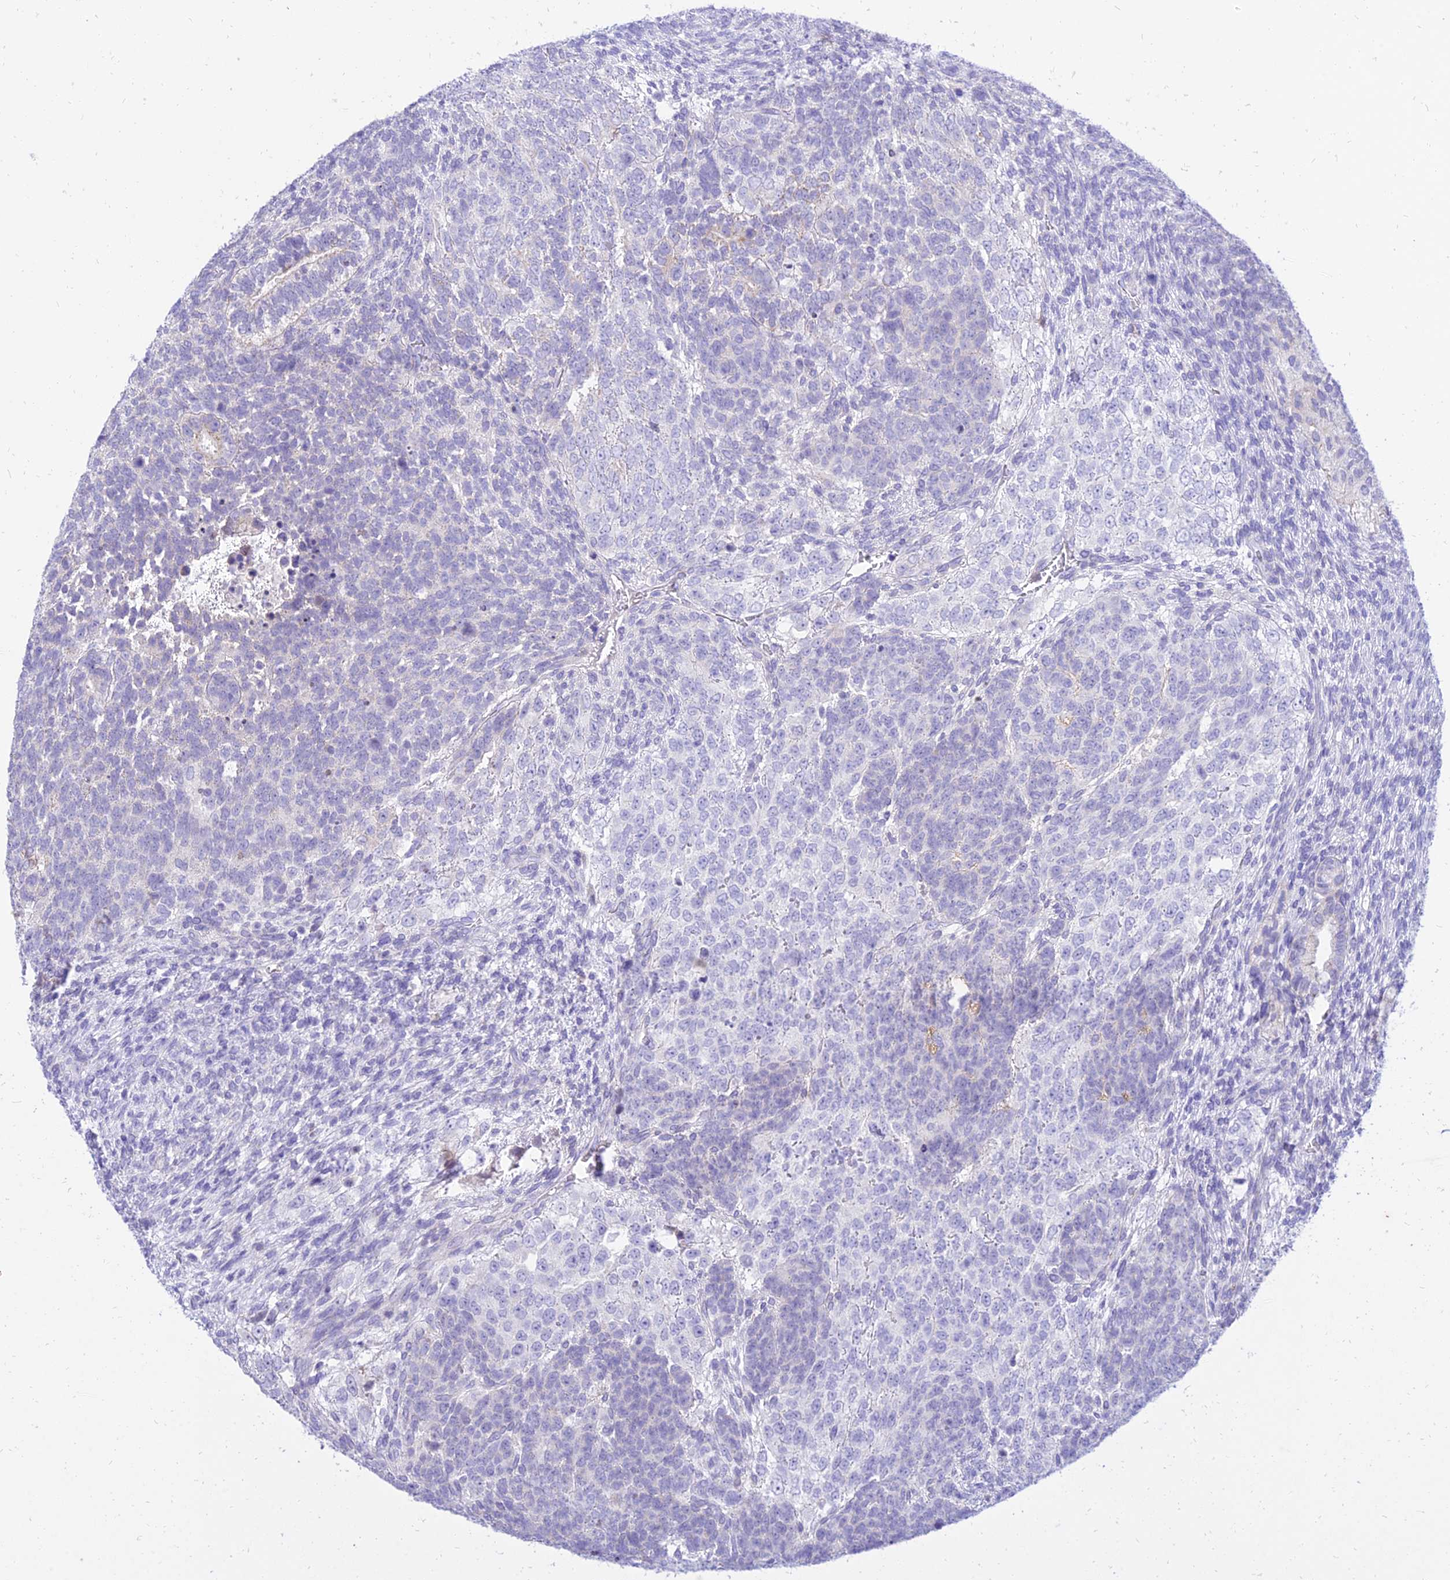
{"staining": {"intensity": "negative", "quantity": "none", "location": "none"}, "tissue": "testis cancer", "cell_type": "Tumor cells", "image_type": "cancer", "snomed": [{"axis": "morphology", "description": "Carcinoma, Embryonal, NOS"}, {"axis": "topography", "description": "Testis"}], "caption": "Immunohistochemistry (IHC) micrograph of testis embryonal carcinoma stained for a protein (brown), which displays no expression in tumor cells.", "gene": "PKN3", "patient": {"sex": "male", "age": 23}}